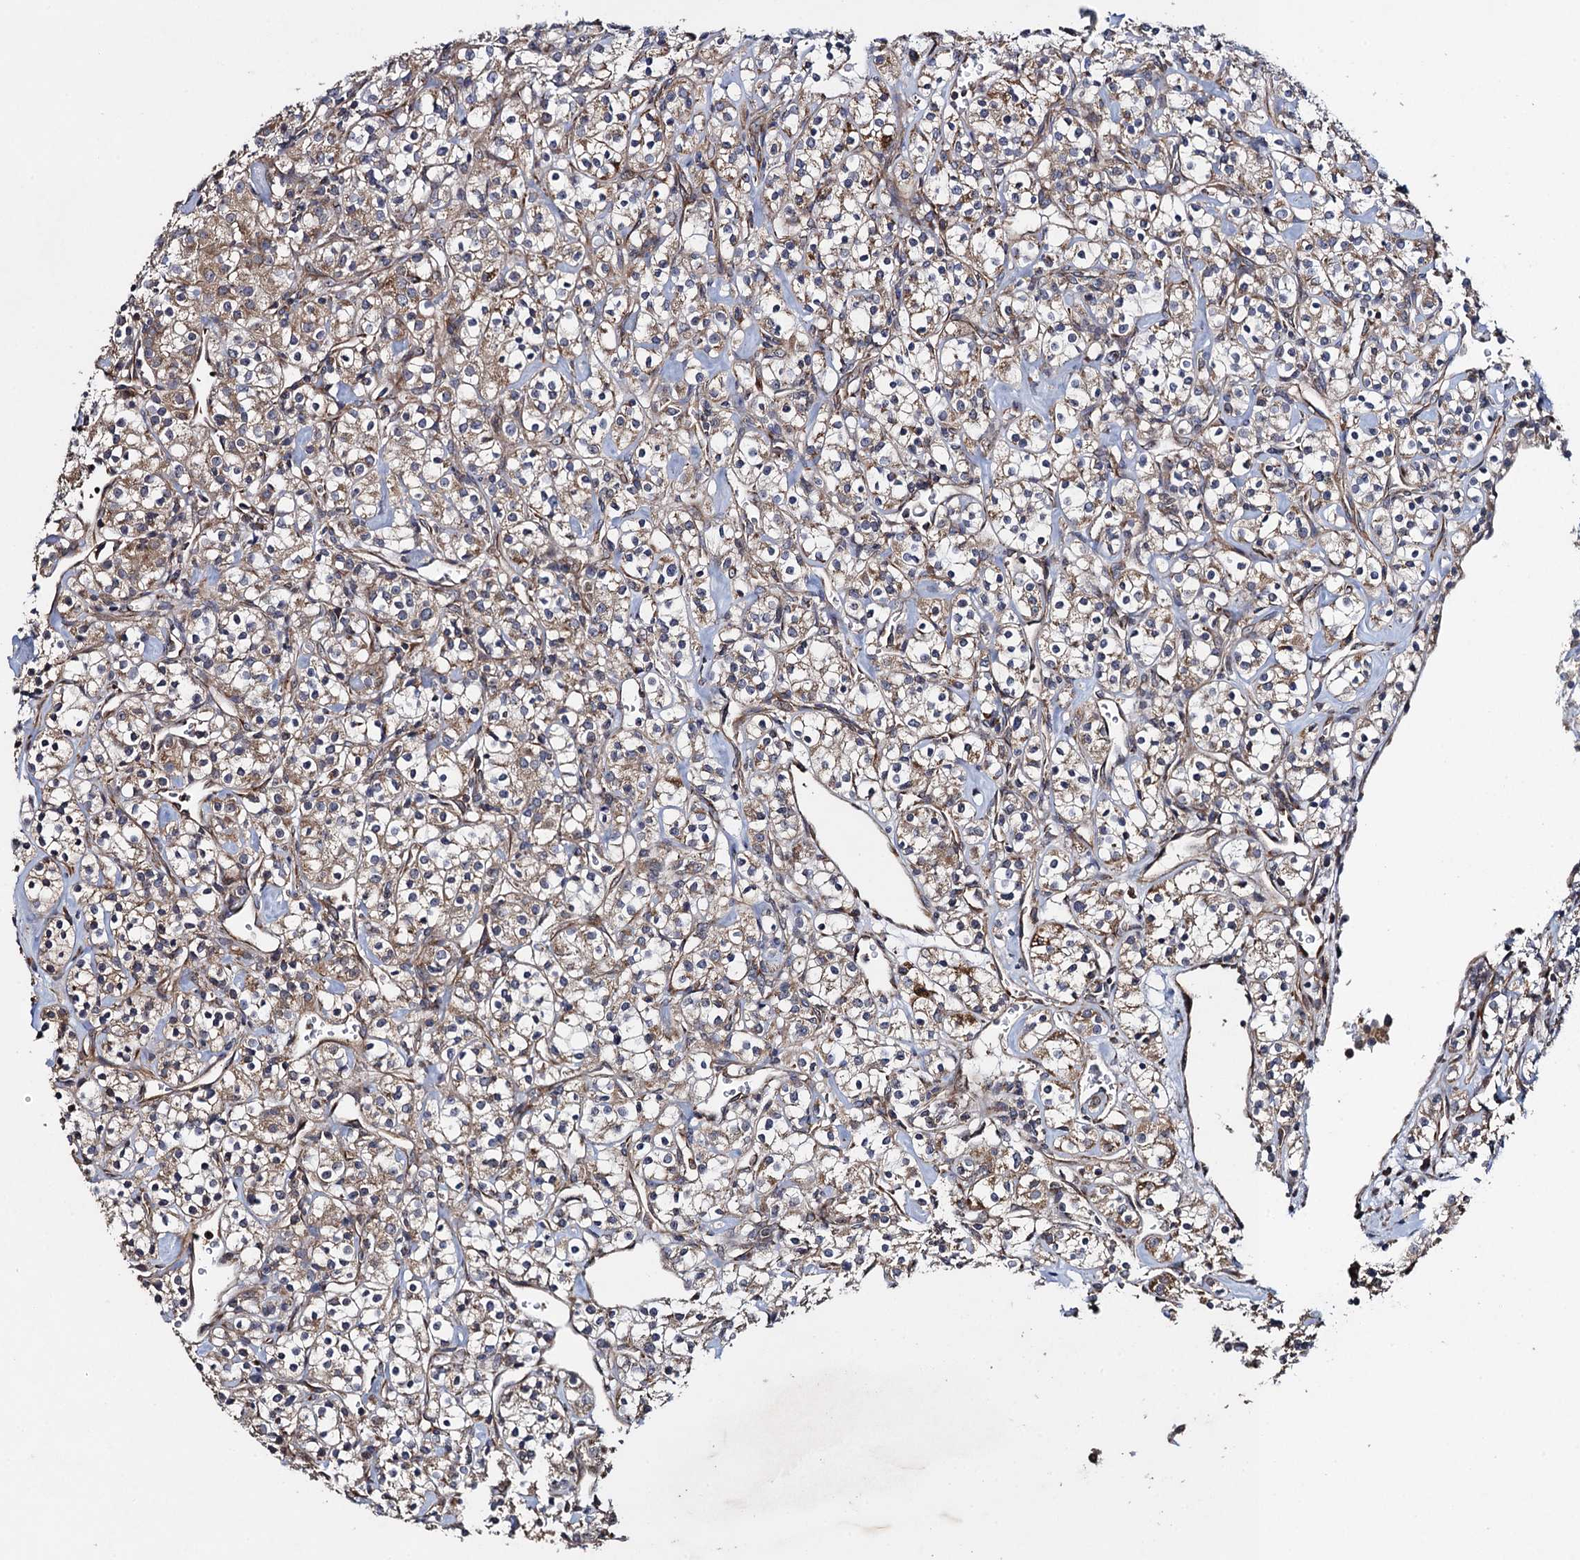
{"staining": {"intensity": "moderate", "quantity": "25%-75%", "location": "cytoplasmic/membranous"}, "tissue": "renal cancer", "cell_type": "Tumor cells", "image_type": "cancer", "snomed": [{"axis": "morphology", "description": "Adenocarcinoma, NOS"}, {"axis": "topography", "description": "Kidney"}], "caption": "Renal cancer tissue displays moderate cytoplasmic/membranous expression in approximately 25%-75% of tumor cells The protein of interest is shown in brown color, while the nuclei are stained blue.", "gene": "HAUS1", "patient": {"sex": "male", "age": 77}}